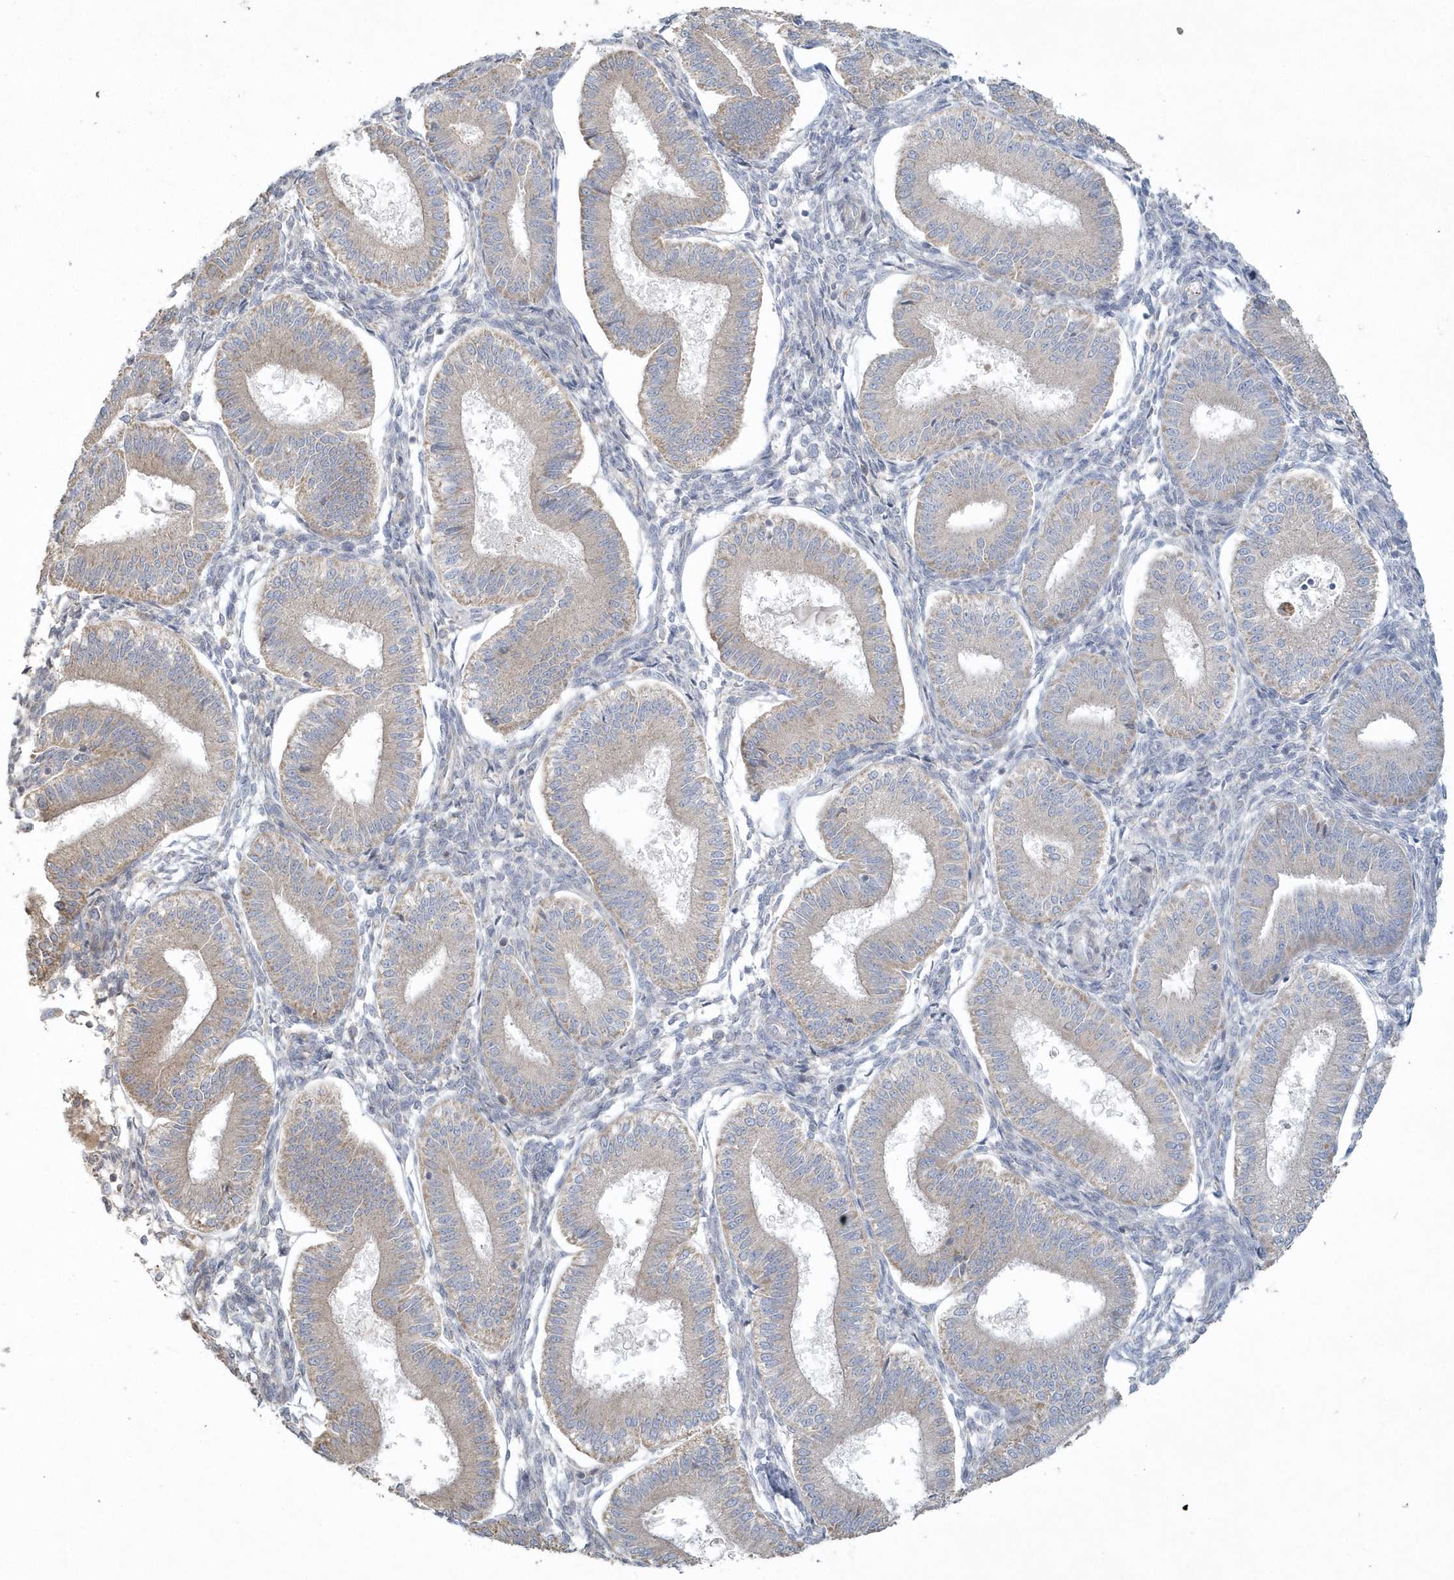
{"staining": {"intensity": "negative", "quantity": "none", "location": "none"}, "tissue": "endometrium", "cell_type": "Cells in endometrial stroma", "image_type": "normal", "snomed": [{"axis": "morphology", "description": "Normal tissue, NOS"}, {"axis": "topography", "description": "Endometrium"}], "caption": "An immunohistochemistry (IHC) histopathology image of unremarkable endometrium is shown. There is no staining in cells in endometrial stroma of endometrium.", "gene": "BLTP3A", "patient": {"sex": "female", "age": 39}}